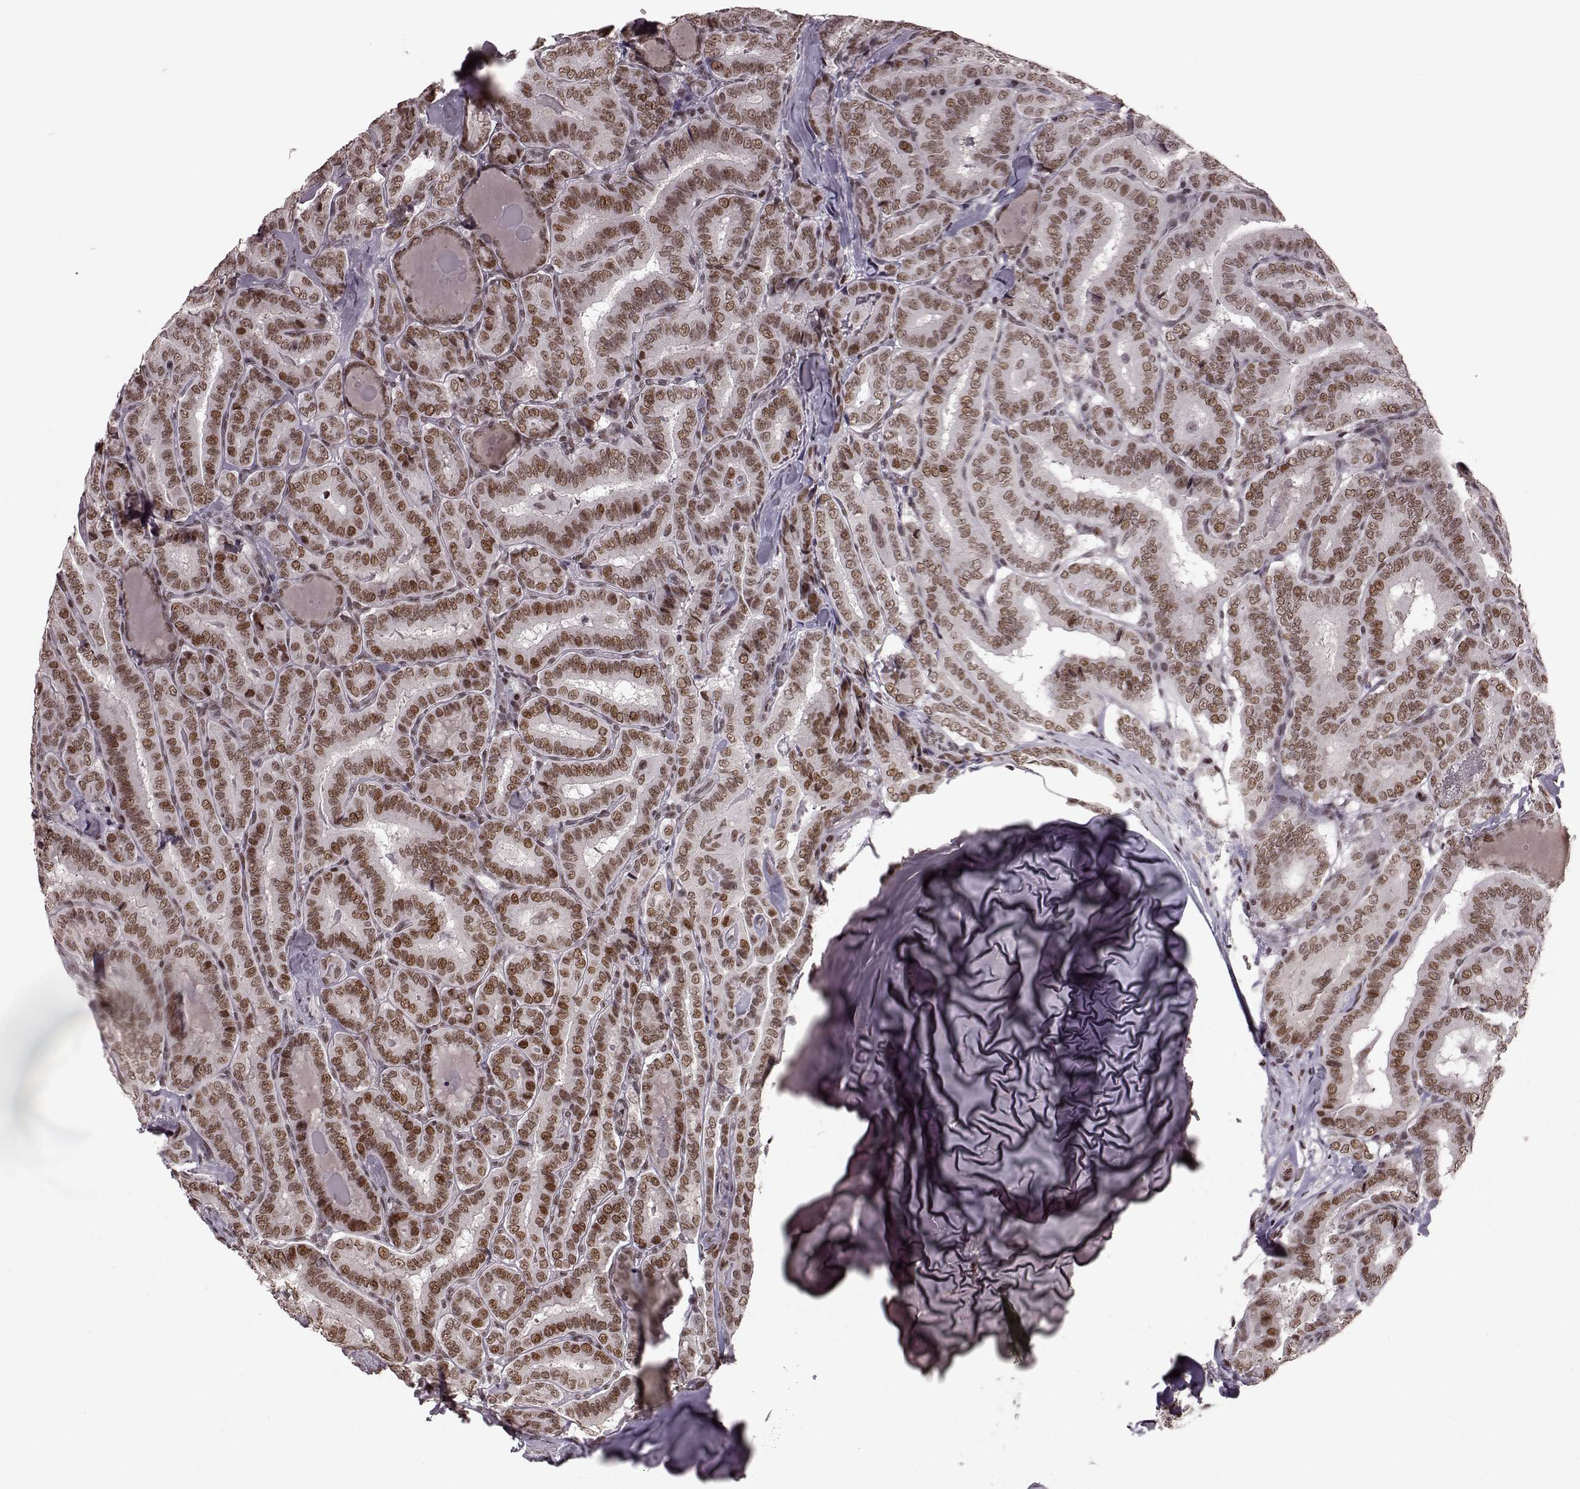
{"staining": {"intensity": "moderate", "quantity": ">75%", "location": "nuclear"}, "tissue": "thyroid cancer", "cell_type": "Tumor cells", "image_type": "cancer", "snomed": [{"axis": "morphology", "description": "Papillary adenocarcinoma, NOS"}, {"axis": "morphology", "description": "Papillary adenoma metastatic"}, {"axis": "topography", "description": "Thyroid gland"}], "caption": "A high-resolution histopathology image shows immunohistochemistry (IHC) staining of thyroid cancer (papillary adenocarcinoma), which reveals moderate nuclear positivity in approximately >75% of tumor cells. (brown staining indicates protein expression, while blue staining denotes nuclei).", "gene": "NR2C1", "patient": {"sex": "female", "age": 50}}